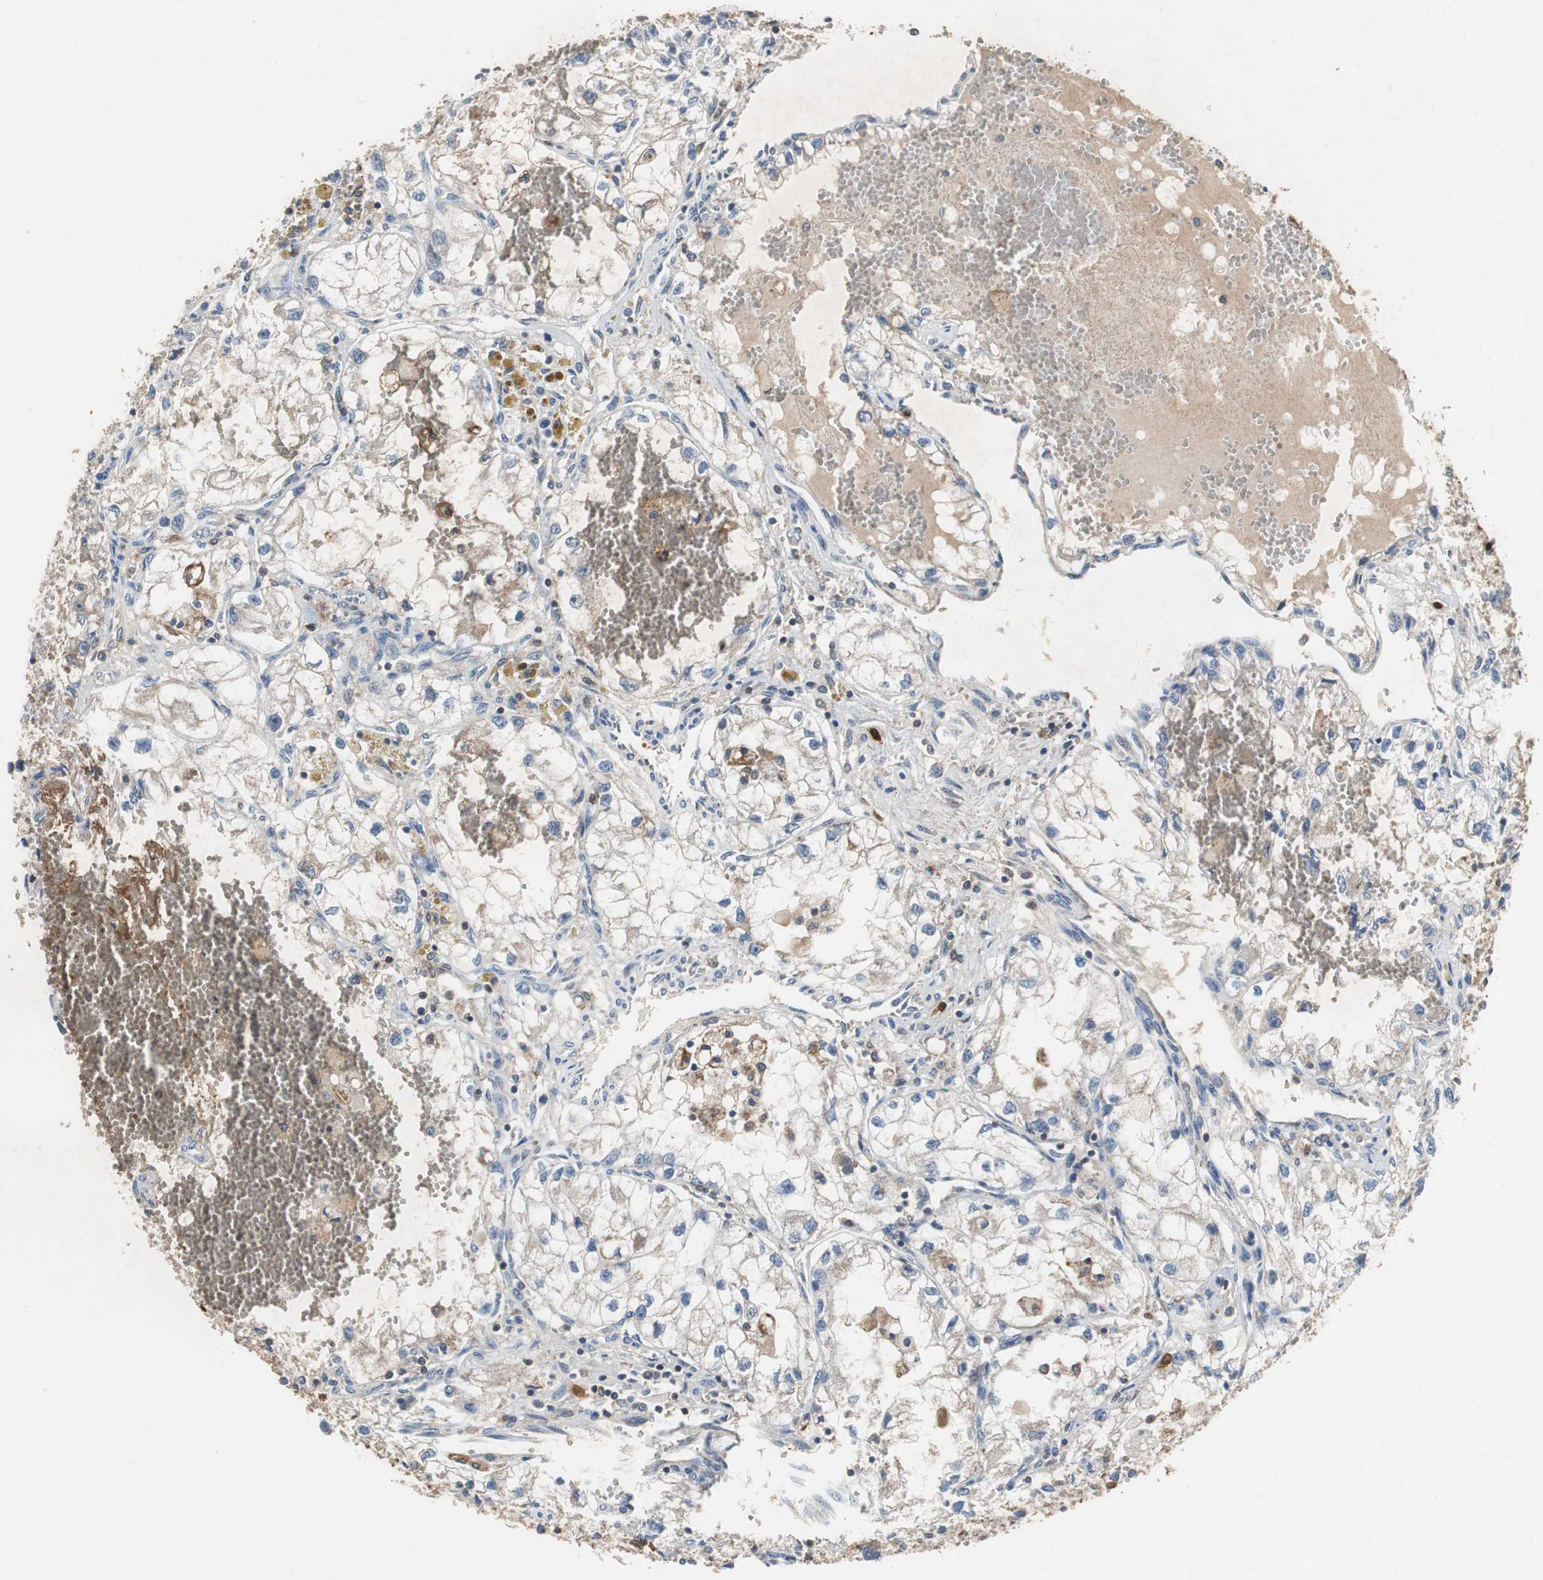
{"staining": {"intensity": "weak", "quantity": "25%-75%", "location": "cytoplasmic/membranous"}, "tissue": "renal cancer", "cell_type": "Tumor cells", "image_type": "cancer", "snomed": [{"axis": "morphology", "description": "Adenocarcinoma, NOS"}, {"axis": "topography", "description": "Kidney"}], "caption": "Human renal cancer (adenocarcinoma) stained for a protein (brown) displays weak cytoplasmic/membranous positive staining in about 25%-75% of tumor cells.", "gene": "CALB2", "patient": {"sex": "female", "age": 70}}